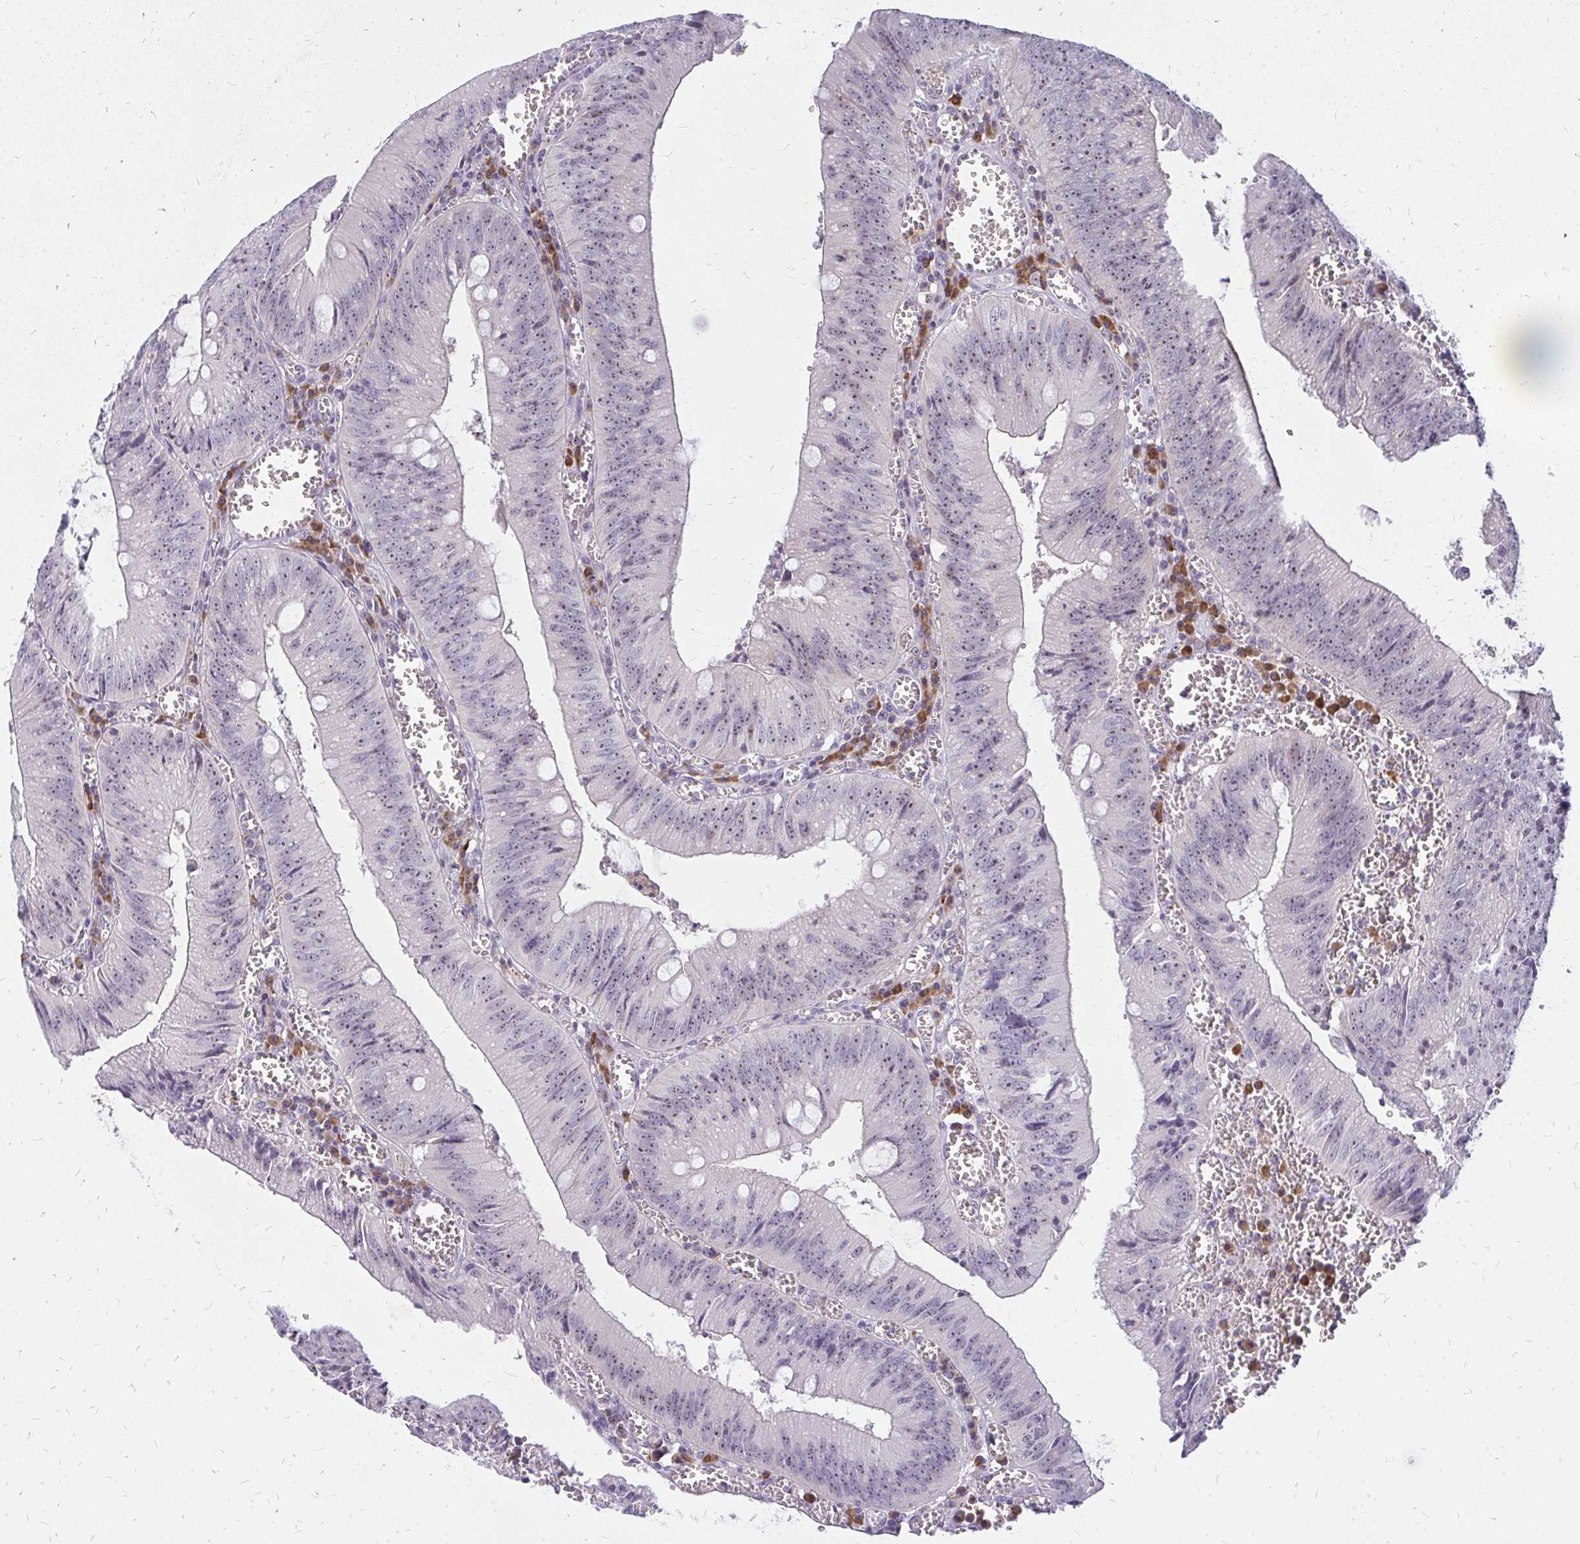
{"staining": {"intensity": "weak", "quantity": "25%-75%", "location": "nuclear"}, "tissue": "colorectal cancer", "cell_type": "Tumor cells", "image_type": "cancer", "snomed": [{"axis": "morphology", "description": "Adenocarcinoma, NOS"}, {"axis": "topography", "description": "Rectum"}], "caption": "Protein staining demonstrates weak nuclear expression in about 25%-75% of tumor cells in colorectal adenocarcinoma. The staining was performed using DAB, with brown indicating positive protein expression. Nuclei are stained blue with hematoxylin.", "gene": "FAM9A", "patient": {"sex": "female", "age": 81}}